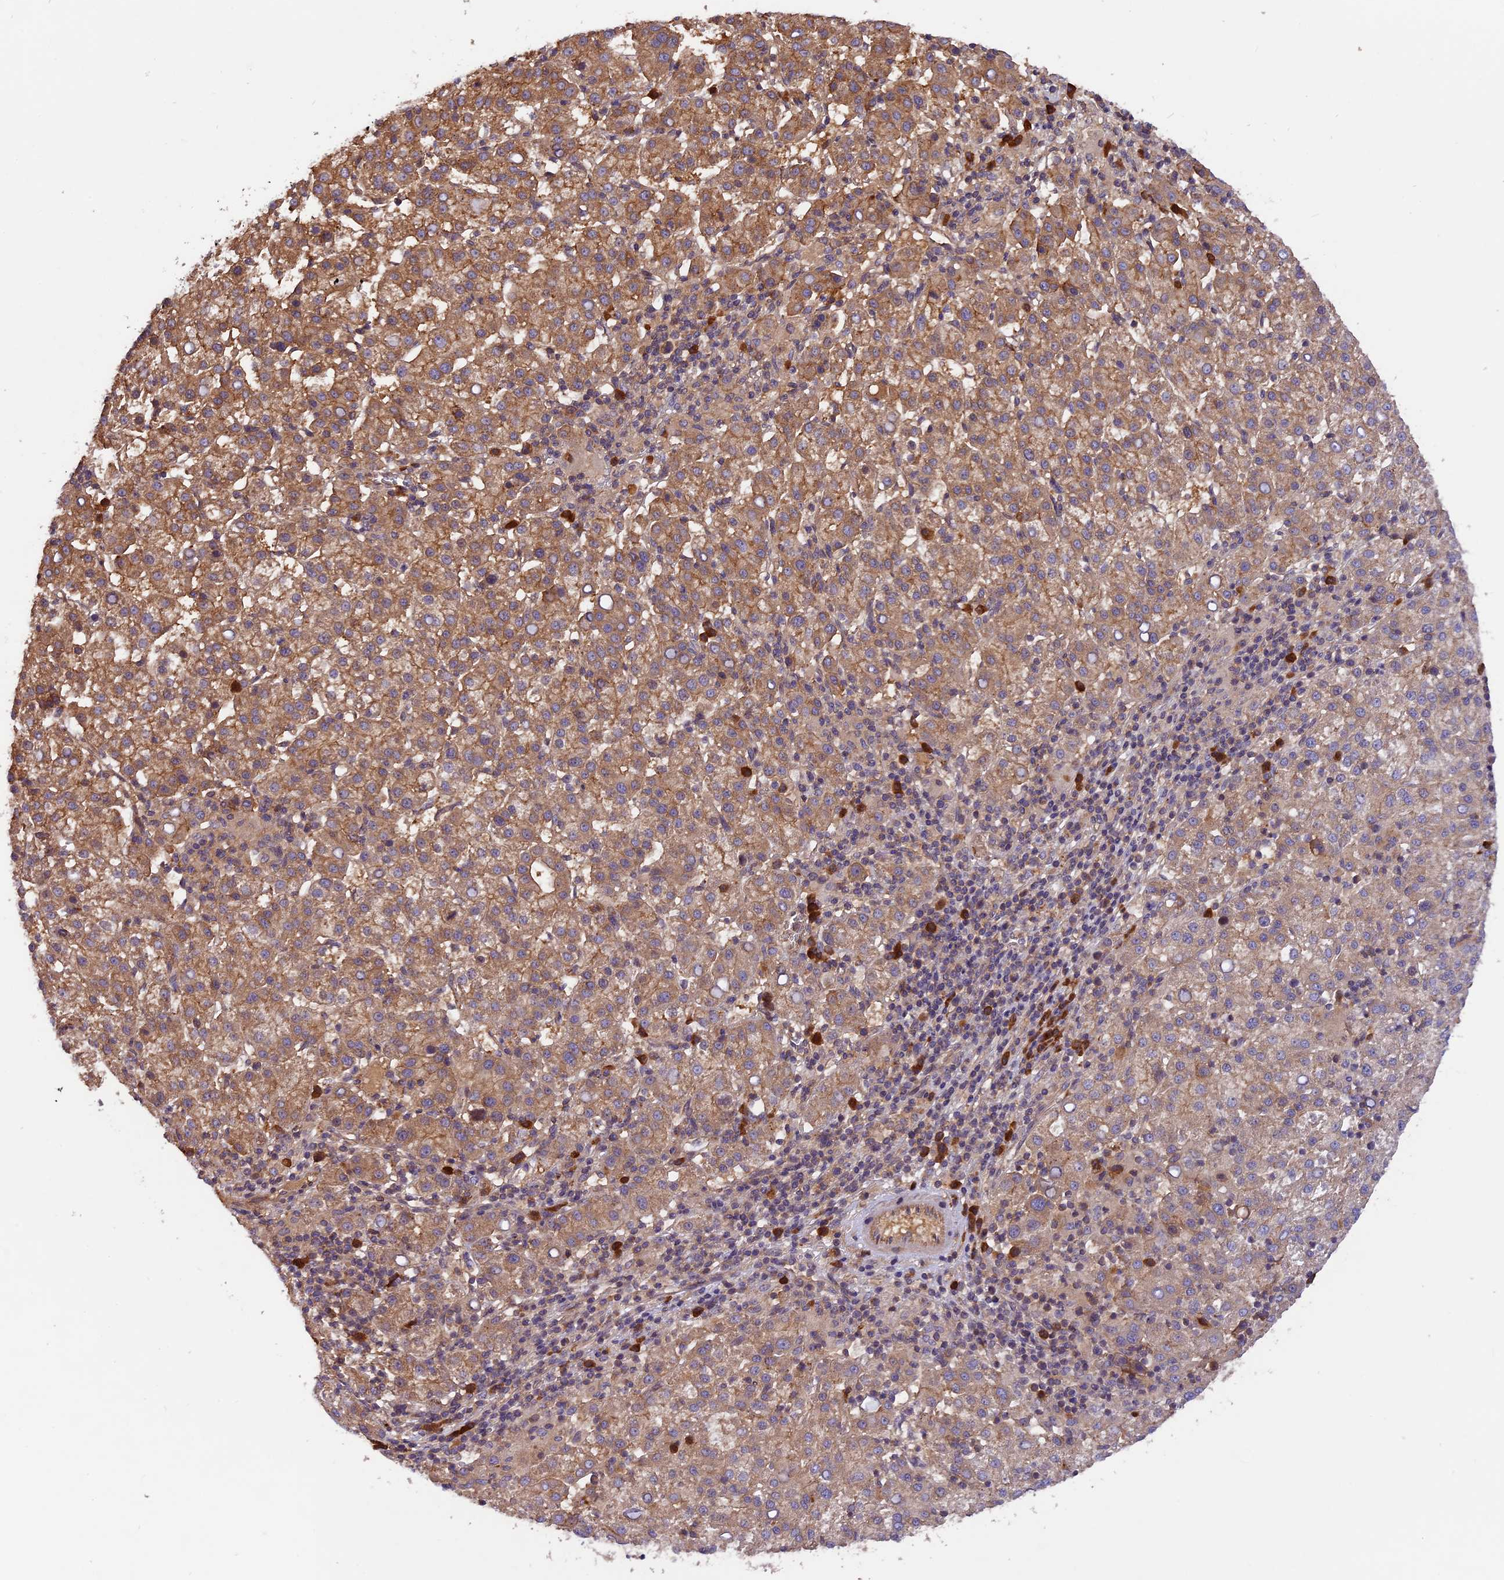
{"staining": {"intensity": "moderate", "quantity": ">75%", "location": "cytoplasmic/membranous"}, "tissue": "liver cancer", "cell_type": "Tumor cells", "image_type": "cancer", "snomed": [{"axis": "morphology", "description": "Carcinoma, Hepatocellular, NOS"}, {"axis": "topography", "description": "Liver"}], "caption": "Liver cancer stained with a protein marker displays moderate staining in tumor cells.", "gene": "SETD6", "patient": {"sex": "female", "age": 58}}